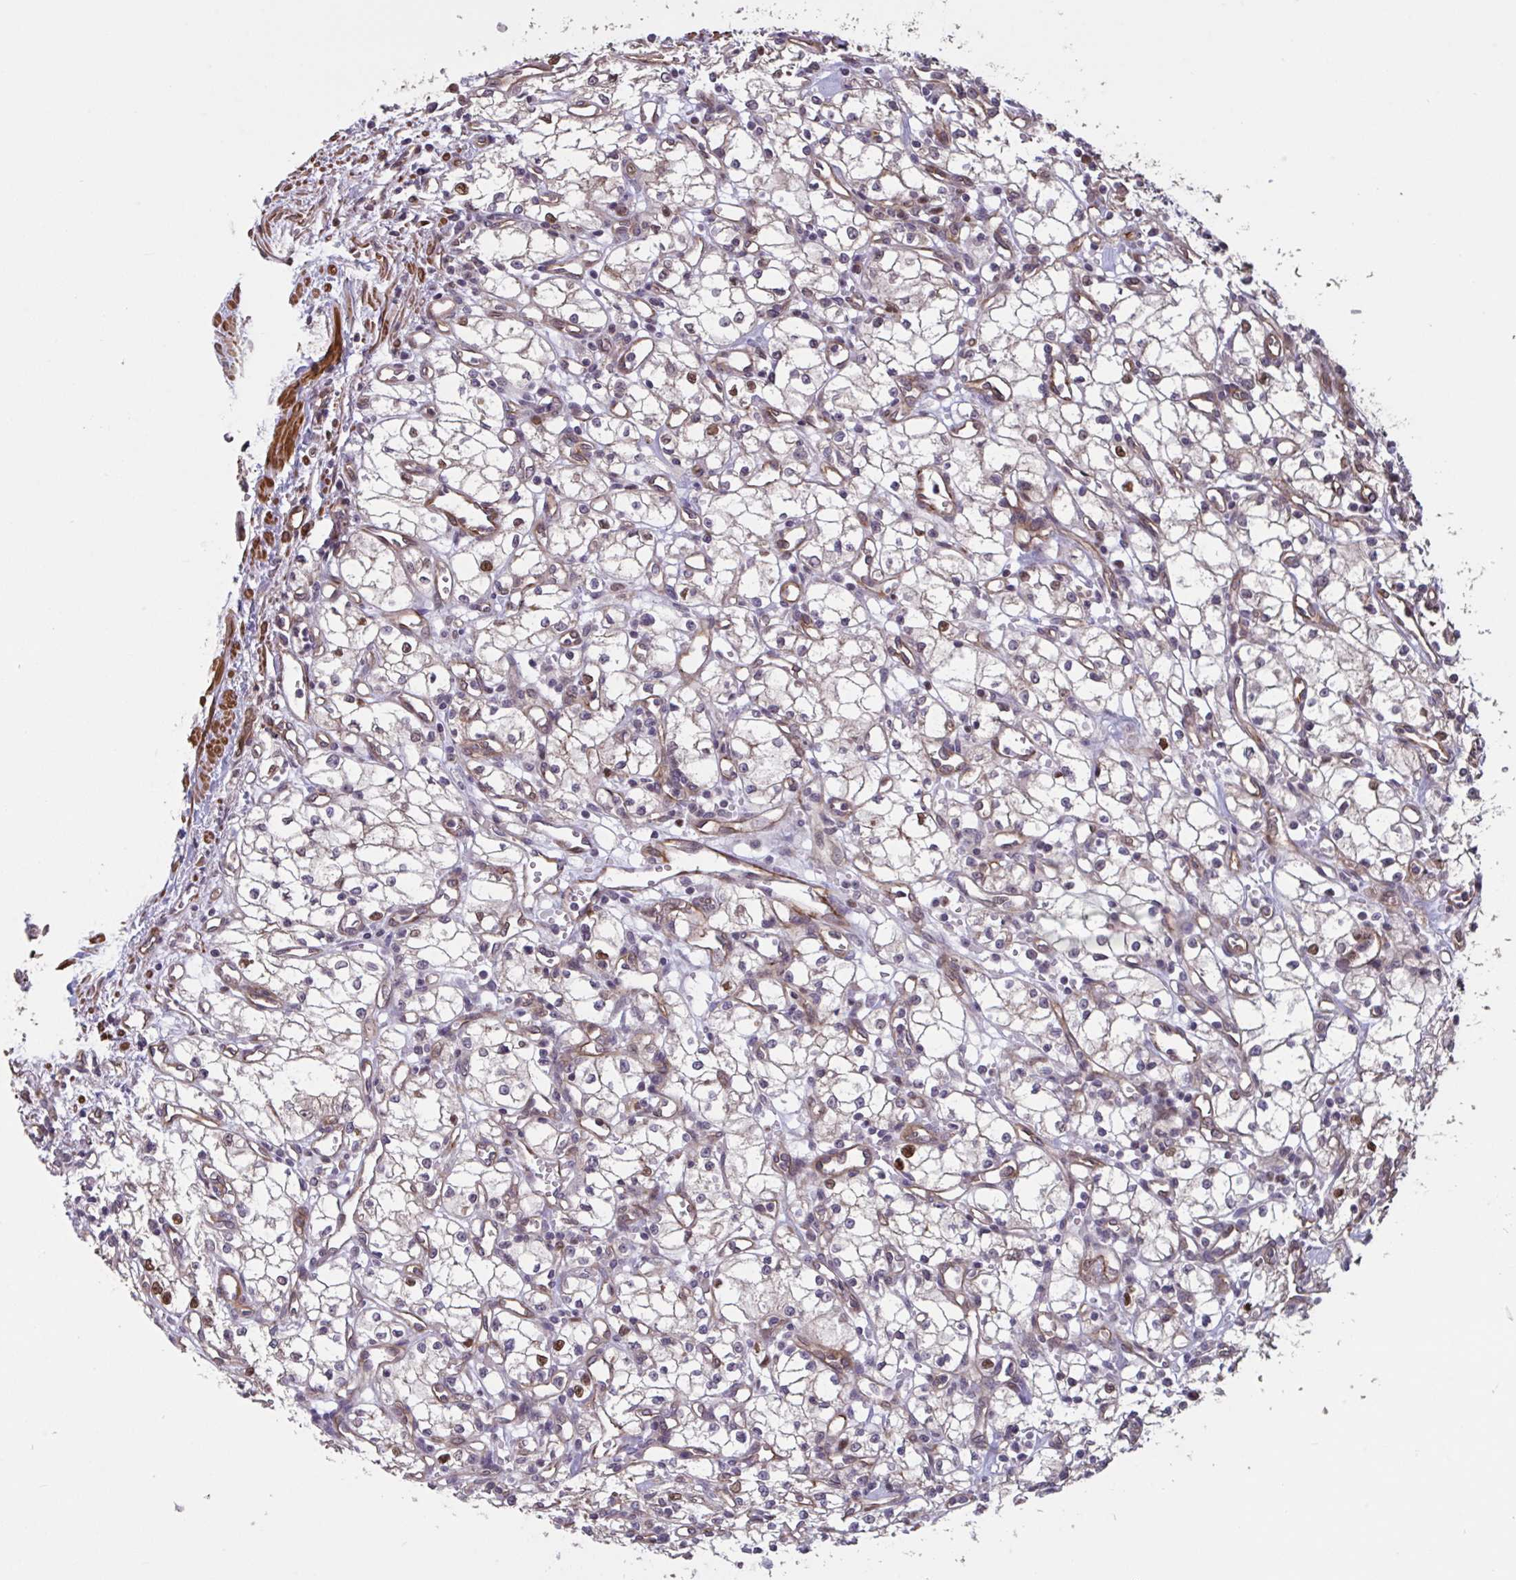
{"staining": {"intensity": "moderate", "quantity": "<25%", "location": "nuclear"}, "tissue": "renal cancer", "cell_type": "Tumor cells", "image_type": "cancer", "snomed": [{"axis": "morphology", "description": "Adenocarcinoma, NOS"}, {"axis": "topography", "description": "Kidney"}], "caption": "Immunohistochemical staining of human renal adenocarcinoma exhibits moderate nuclear protein staining in about <25% of tumor cells.", "gene": "IPO5", "patient": {"sex": "male", "age": 59}}